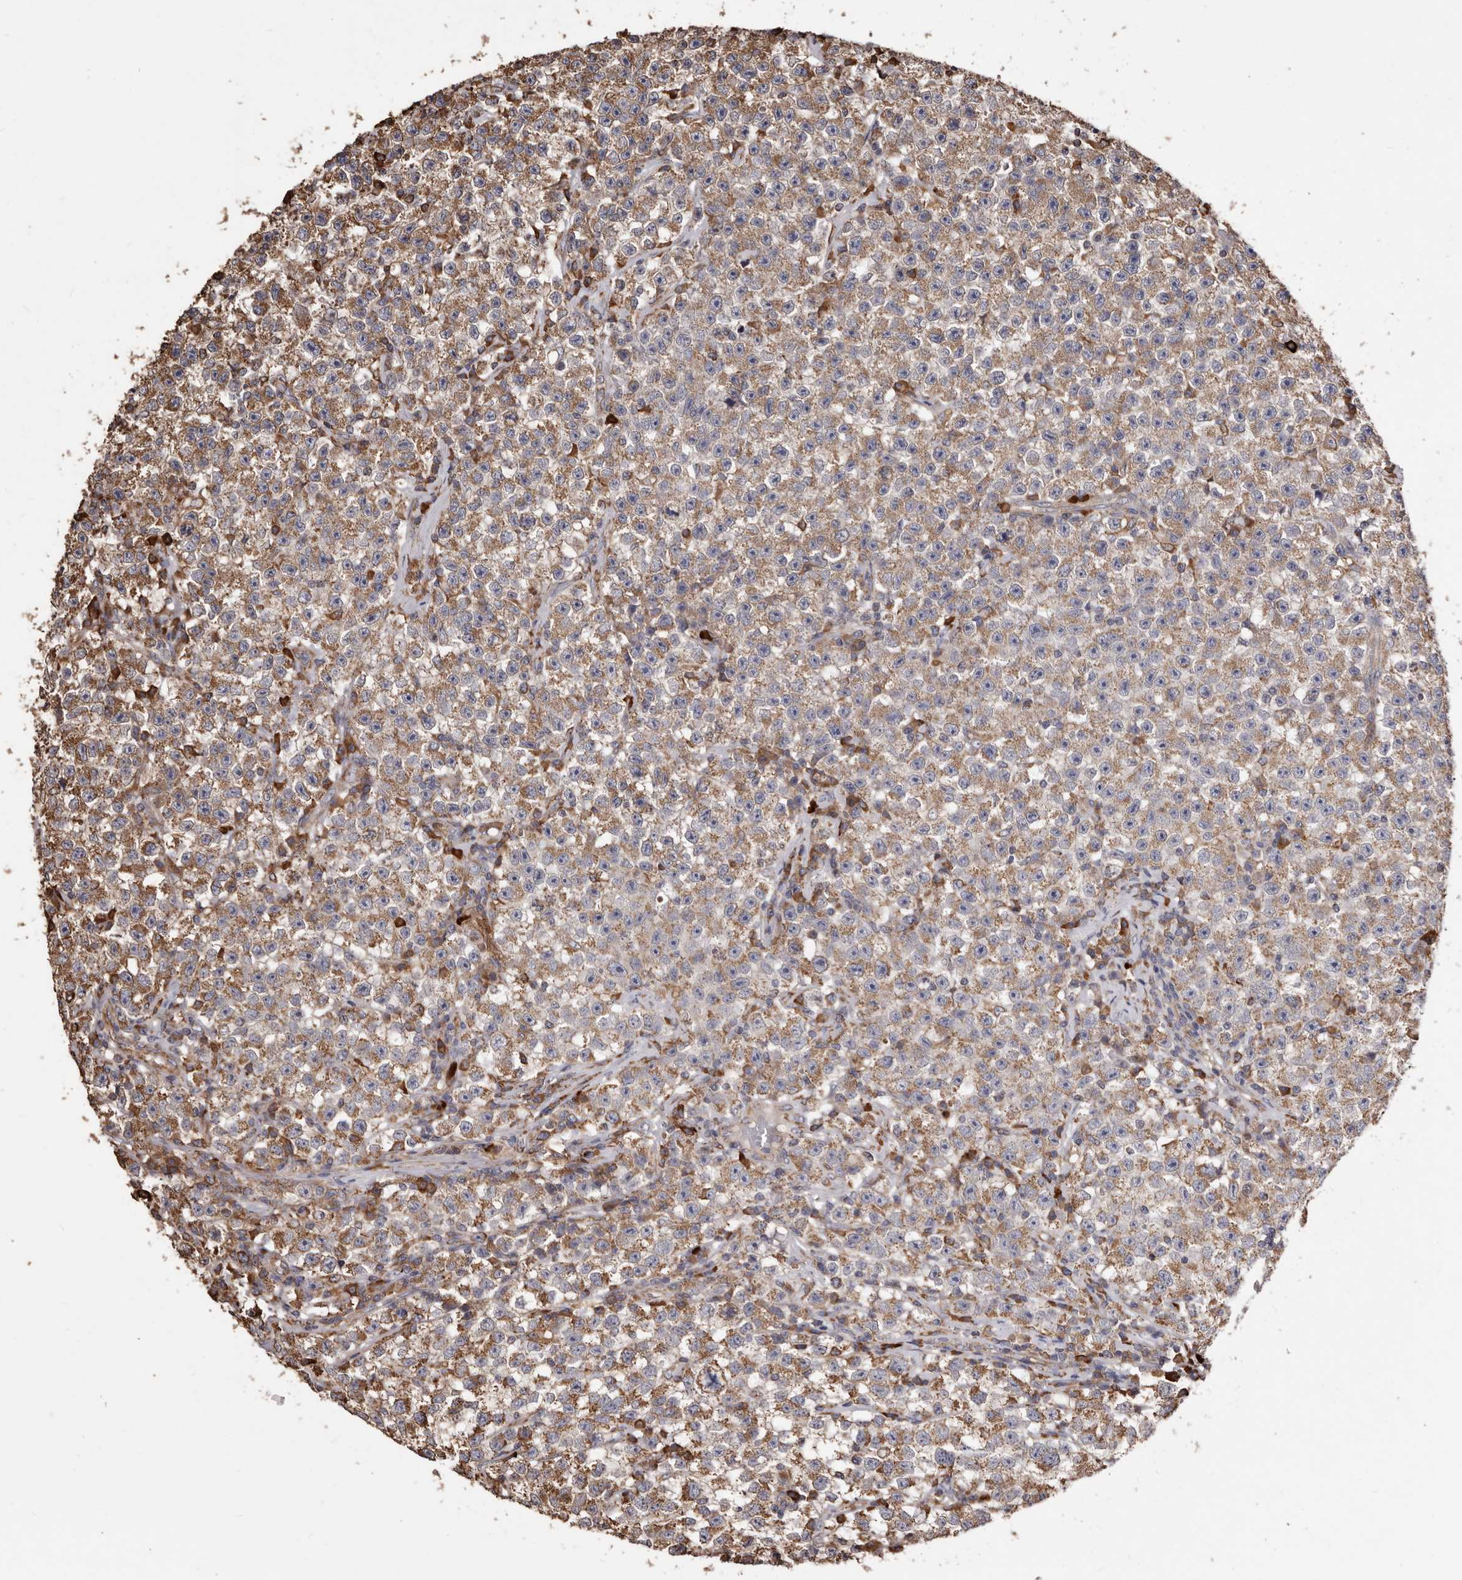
{"staining": {"intensity": "moderate", "quantity": ">75%", "location": "cytoplasmic/membranous"}, "tissue": "testis cancer", "cell_type": "Tumor cells", "image_type": "cancer", "snomed": [{"axis": "morphology", "description": "Seminoma, NOS"}, {"axis": "topography", "description": "Testis"}], "caption": "IHC histopathology image of seminoma (testis) stained for a protein (brown), which exhibits medium levels of moderate cytoplasmic/membranous expression in approximately >75% of tumor cells.", "gene": "STEAP2", "patient": {"sex": "male", "age": 22}}